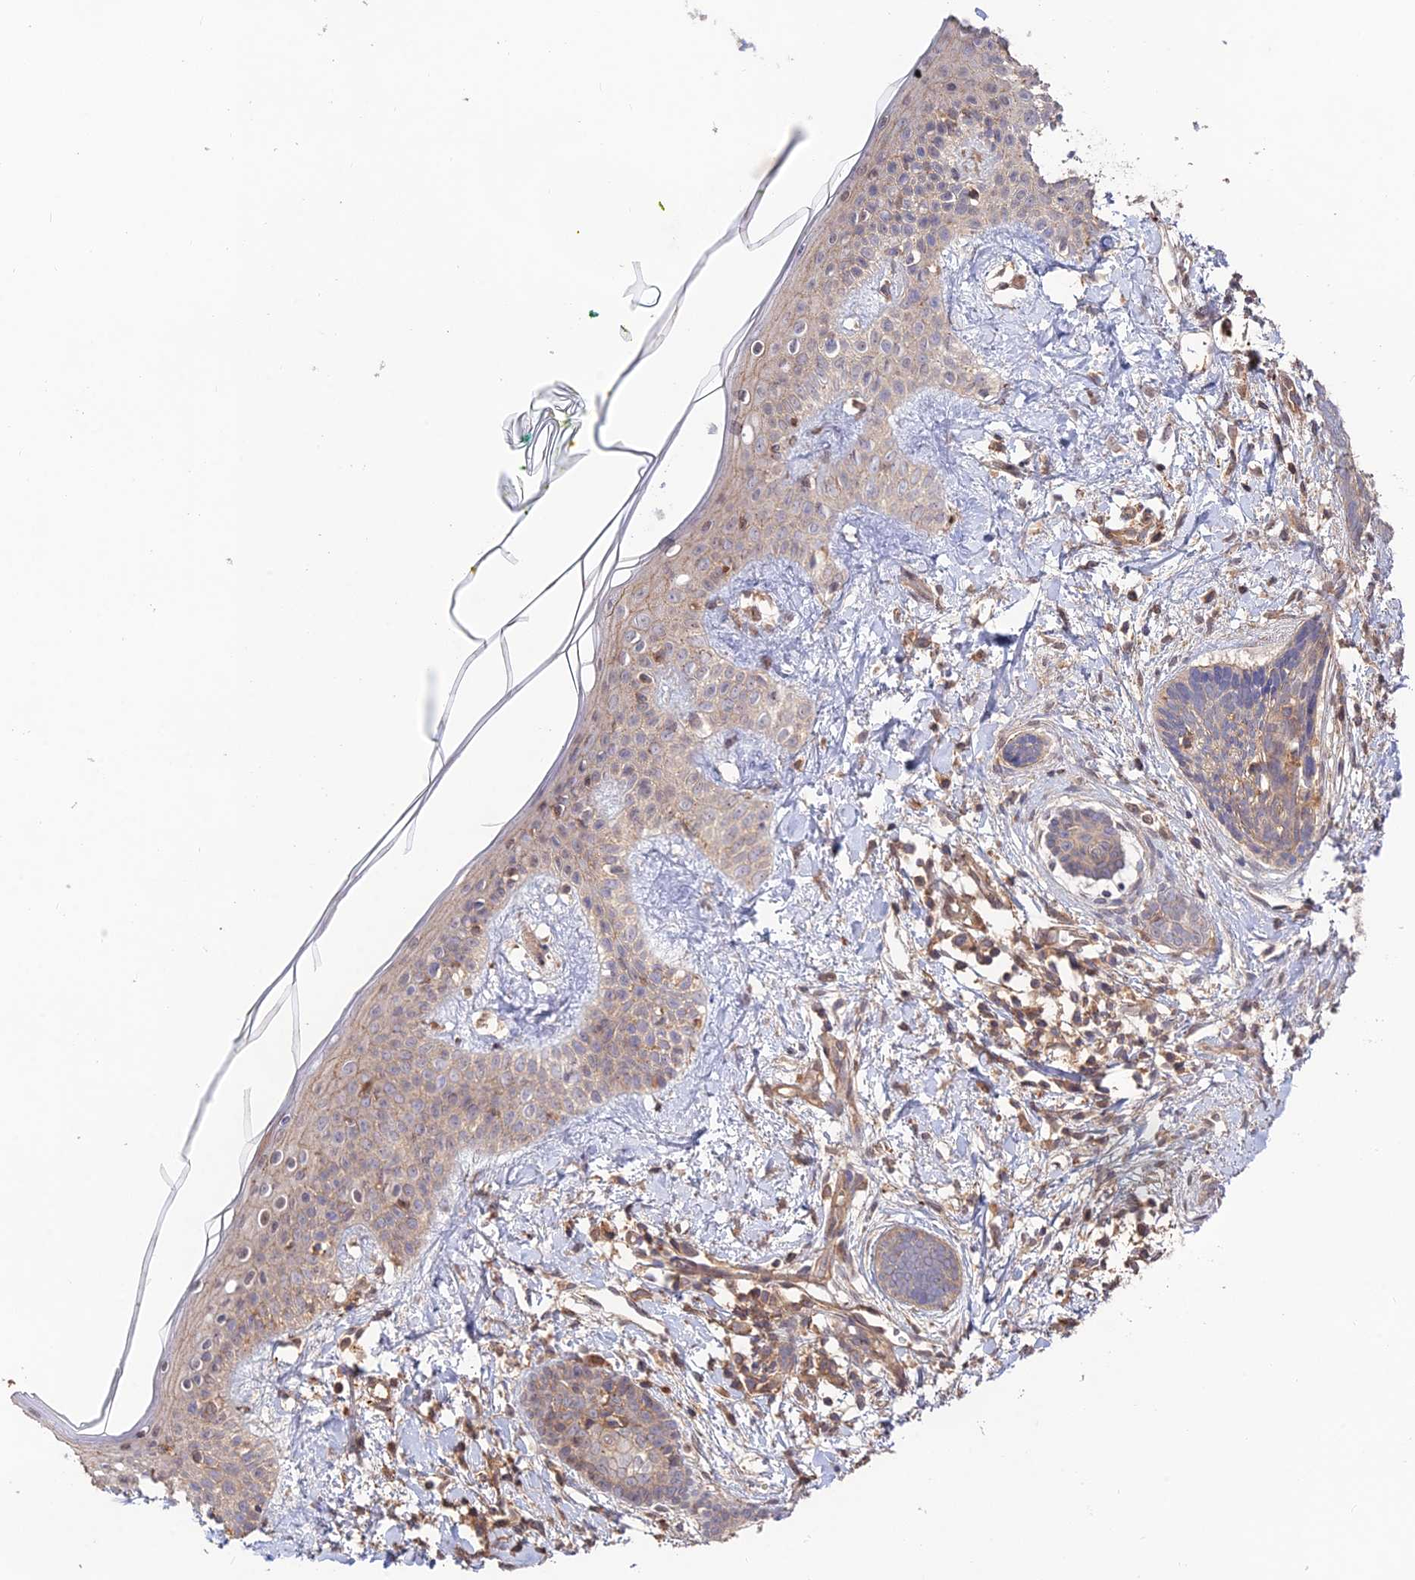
{"staining": {"intensity": "weak", "quantity": "25%-75%", "location": "cytoplasmic/membranous"}, "tissue": "skin cancer", "cell_type": "Tumor cells", "image_type": "cancer", "snomed": [{"axis": "morphology", "description": "Basal cell carcinoma"}, {"axis": "topography", "description": "Skin"}], "caption": "Human skin cancer (basal cell carcinoma) stained with a protein marker exhibits weak staining in tumor cells.", "gene": "CLCF1", "patient": {"sex": "female", "age": 81}}